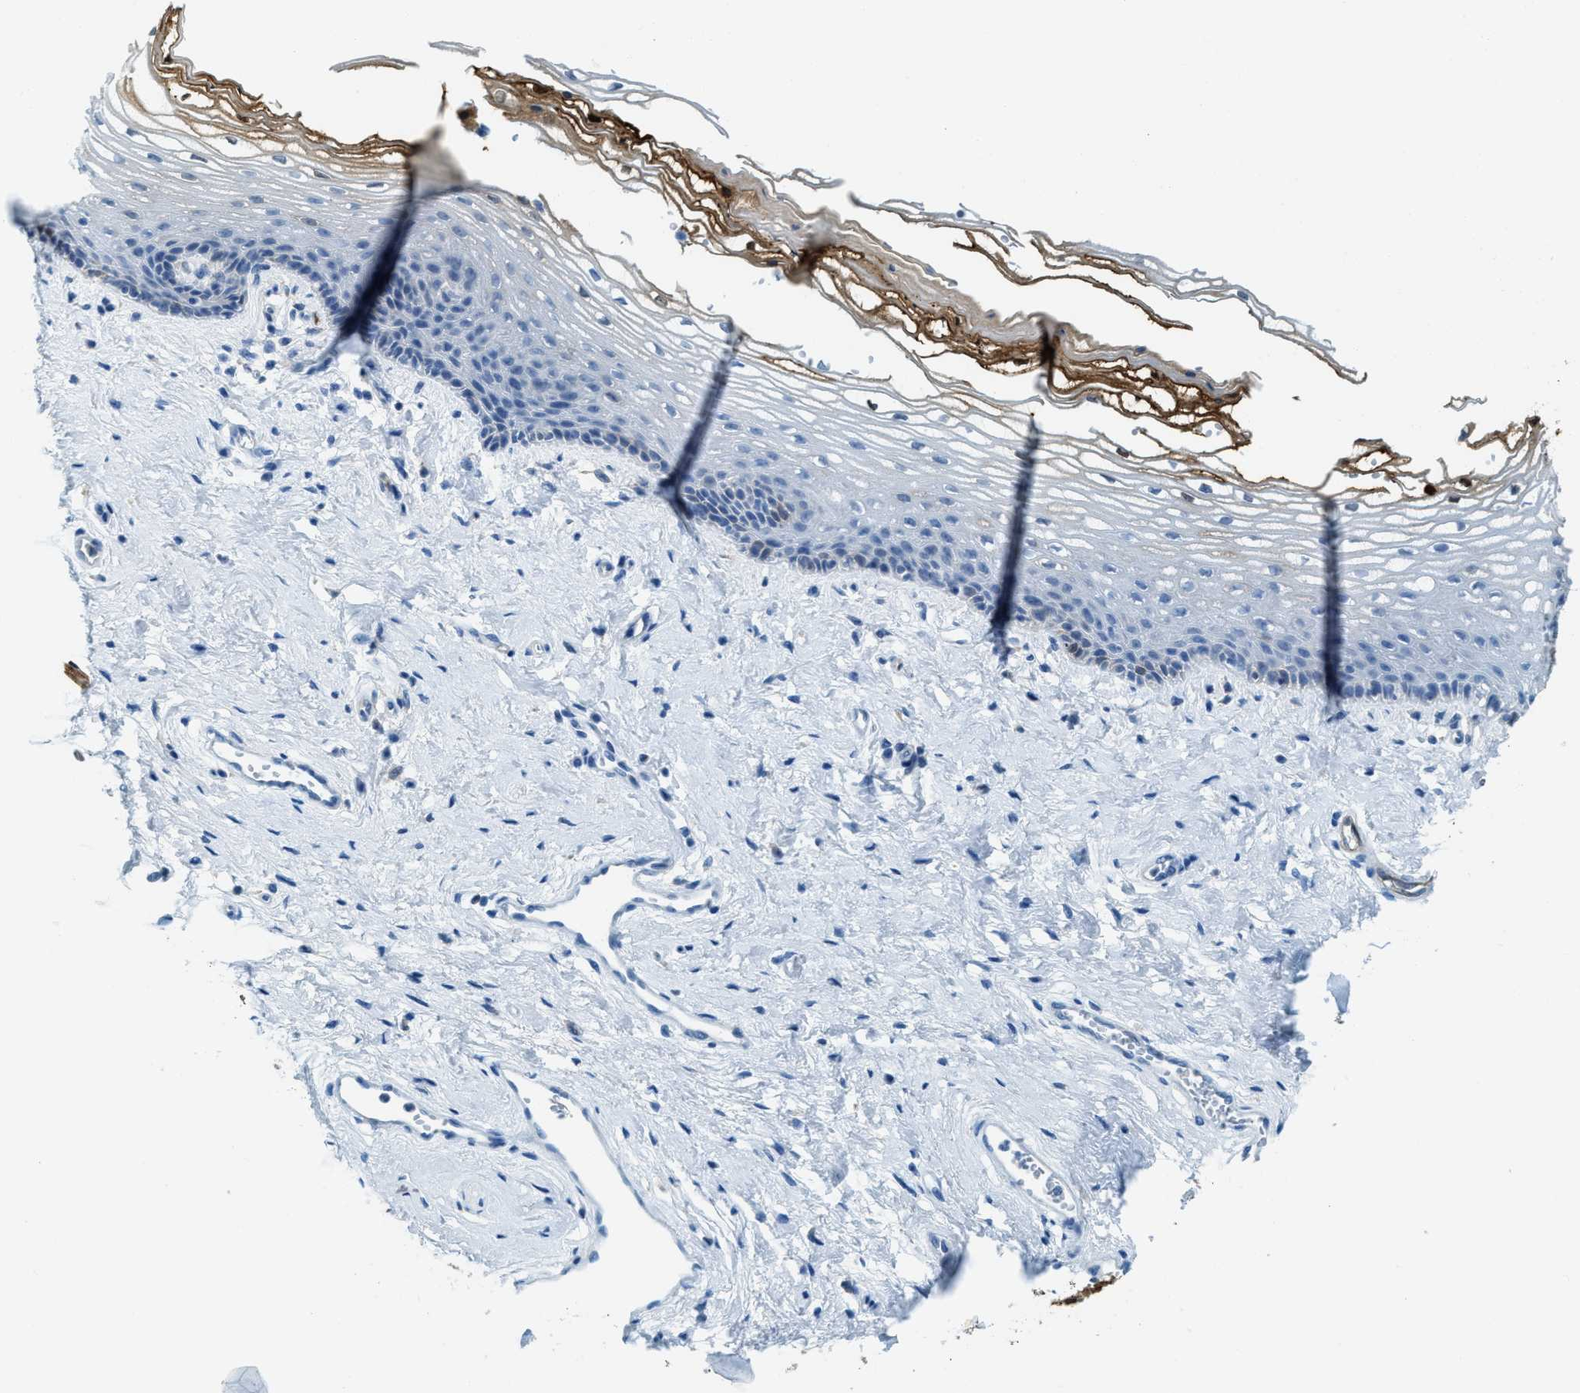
{"staining": {"intensity": "moderate", "quantity": "<25%", "location": "cytoplasmic/membranous"}, "tissue": "vagina", "cell_type": "Squamous epithelial cells", "image_type": "normal", "snomed": [{"axis": "morphology", "description": "Normal tissue, NOS"}, {"axis": "topography", "description": "Vagina"}], "caption": "A histopathology image of human vagina stained for a protein exhibits moderate cytoplasmic/membranous brown staining in squamous epithelial cells. (DAB IHC with brightfield microscopy, high magnification).", "gene": "MATCAP2", "patient": {"sex": "female", "age": 46}}